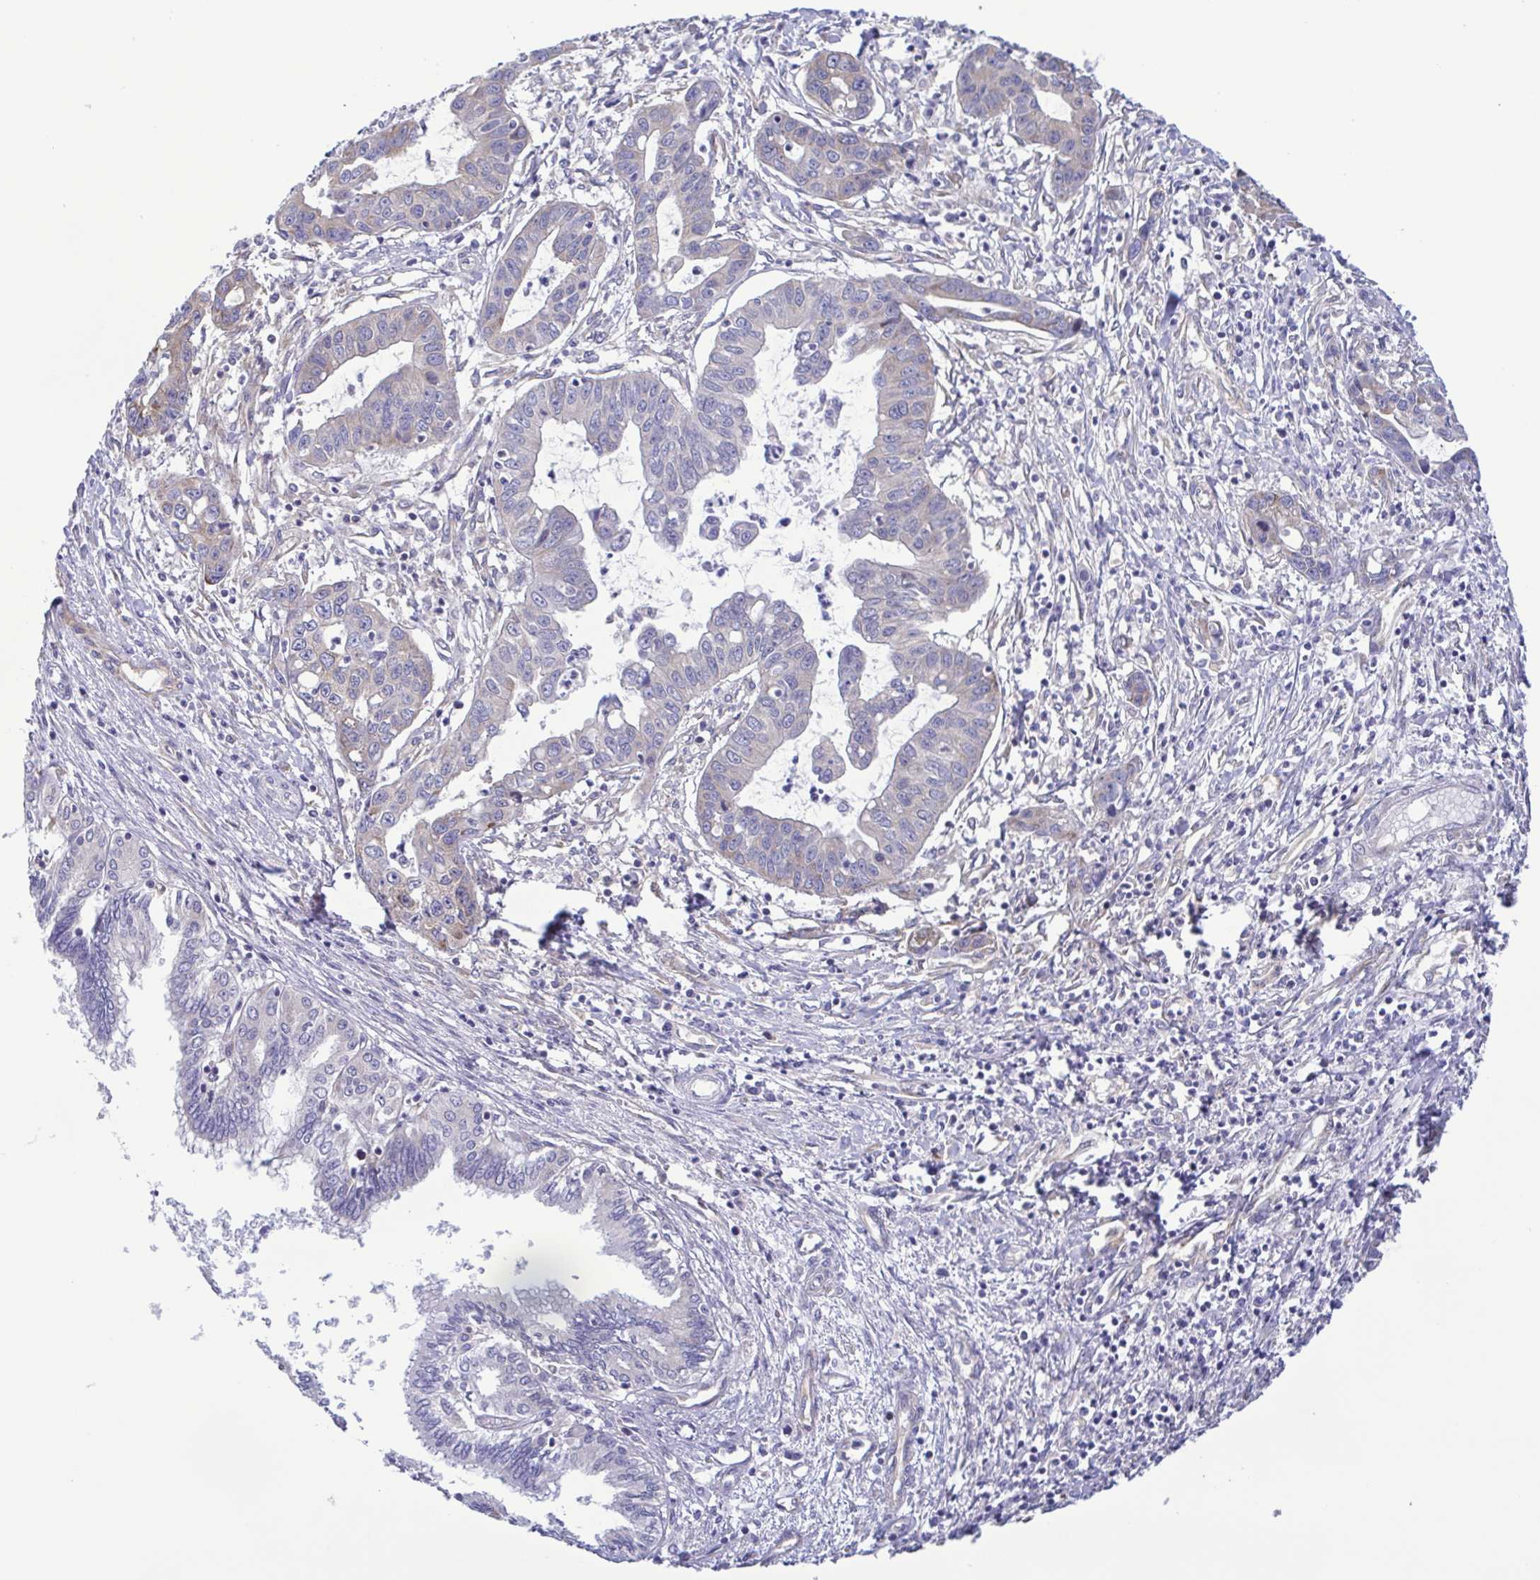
{"staining": {"intensity": "negative", "quantity": "none", "location": "none"}, "tissue": "liver cancer", "cell_type": "Tumor cells", "image_type": "cancer", "snomed": [{"axis": "morphology", "description": "Cholangiocarcinoma"}, {"axis": "topography", "description": "Liver"}], "caption": "Liver cancer stained for a protein using immunohistochemistry (IHC) reveals no expression tumor cells.", "gene": "TNNI3", "patient": {"sex": "male", "age": 58}}